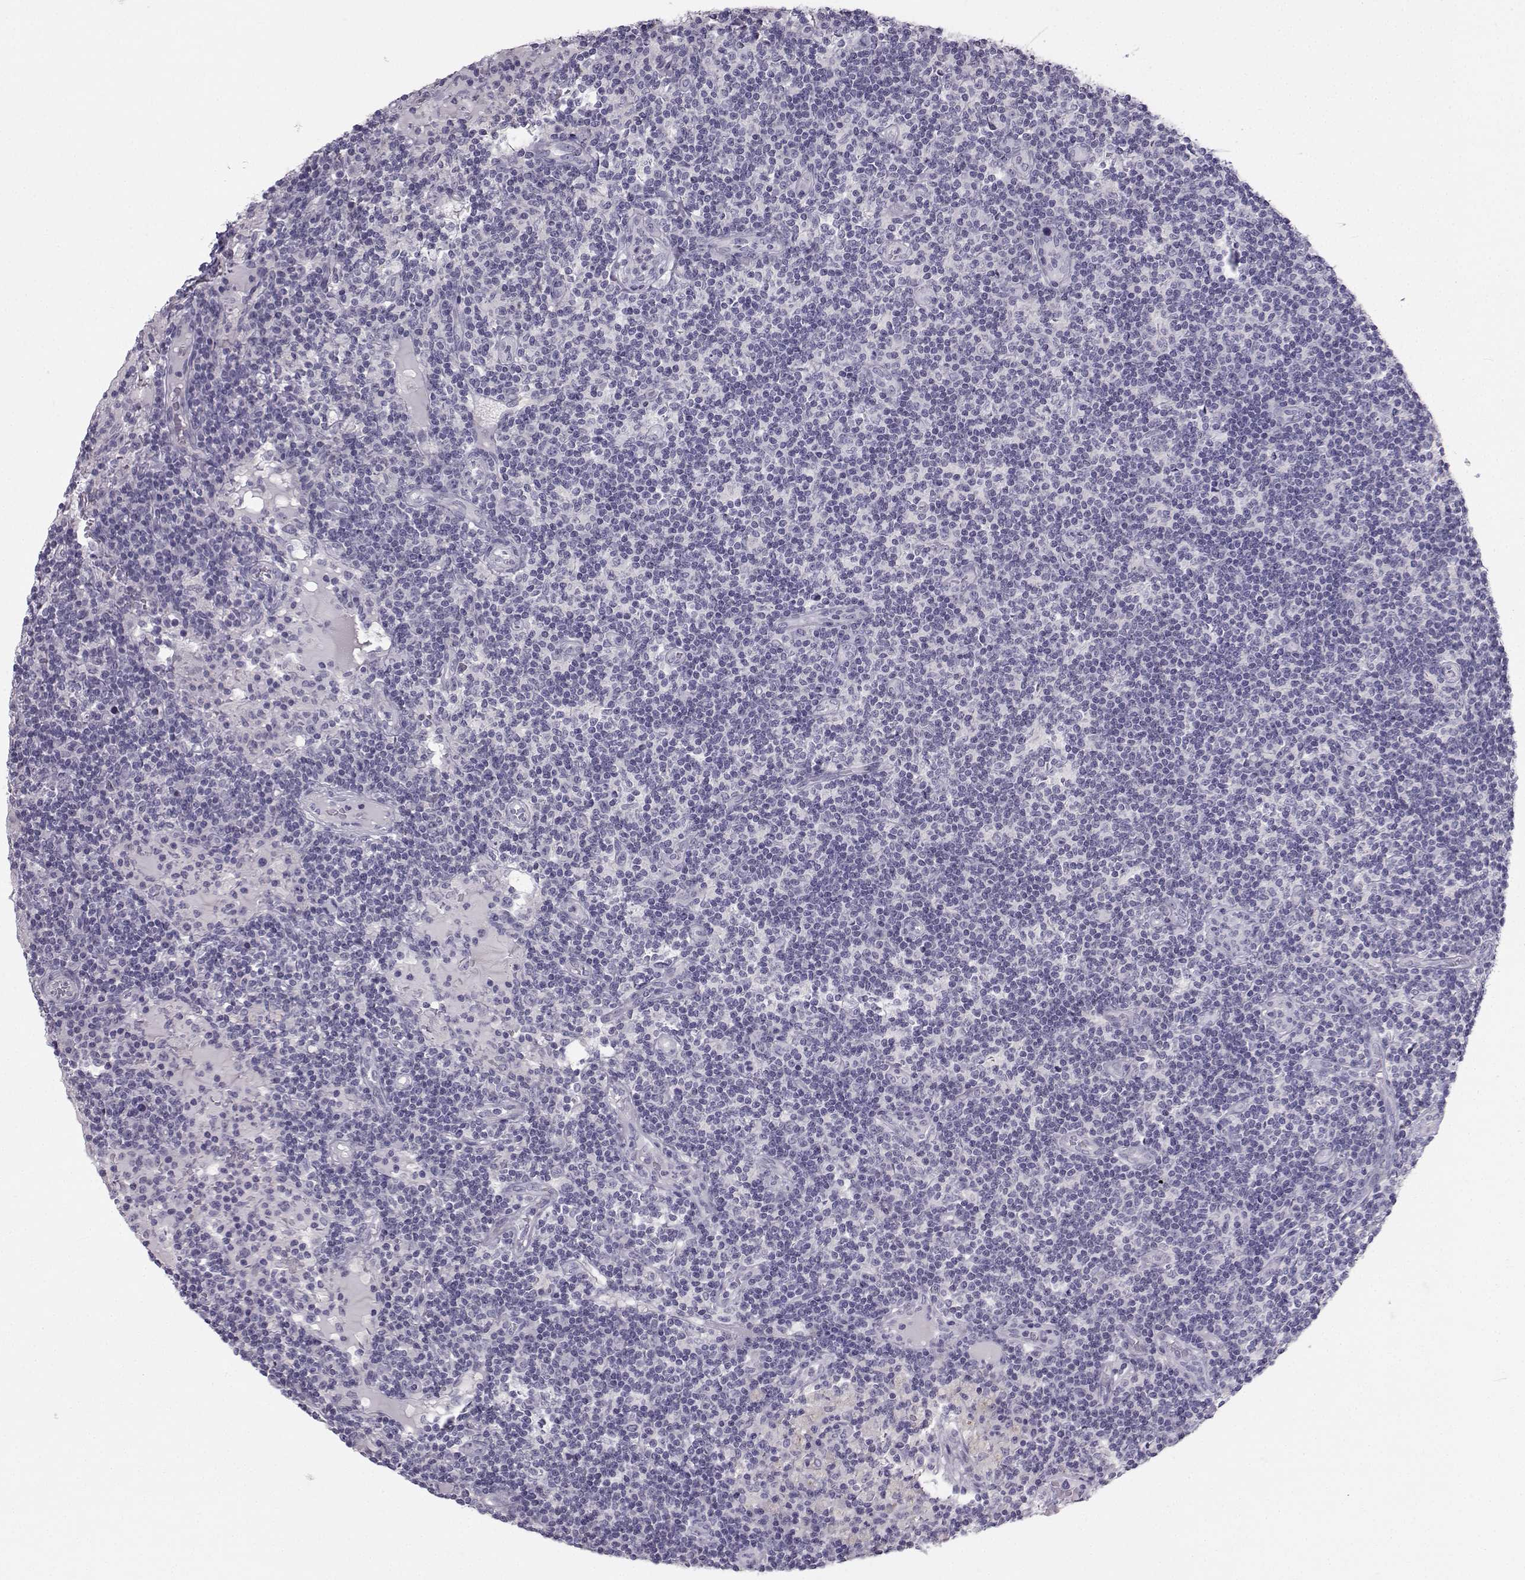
{"staining": {"intensity": "negative", "quantity": "none", "location": "none"}, "tissue": "lymph node", "cell_type": "Germinal center cells", "image_type": "normal", "snomed": [{"axis": "morphology", "description": "Normal tissue, NOS"}, {"axis": "topography", "description": "Lymph node"}], "caption": "IHC photomicrograph of unremarkable human lymph node stained for a protein (brown), which exhibits no expression in germinal center cells. Brightfield microscopy of IHC stained with DAB (3,3'-diaminobenzidine) (brown) and hematoxylin (blue), captured at high magnification.", "gene": "SYCE1", "patient": {"sex": "female", "age": 72}}